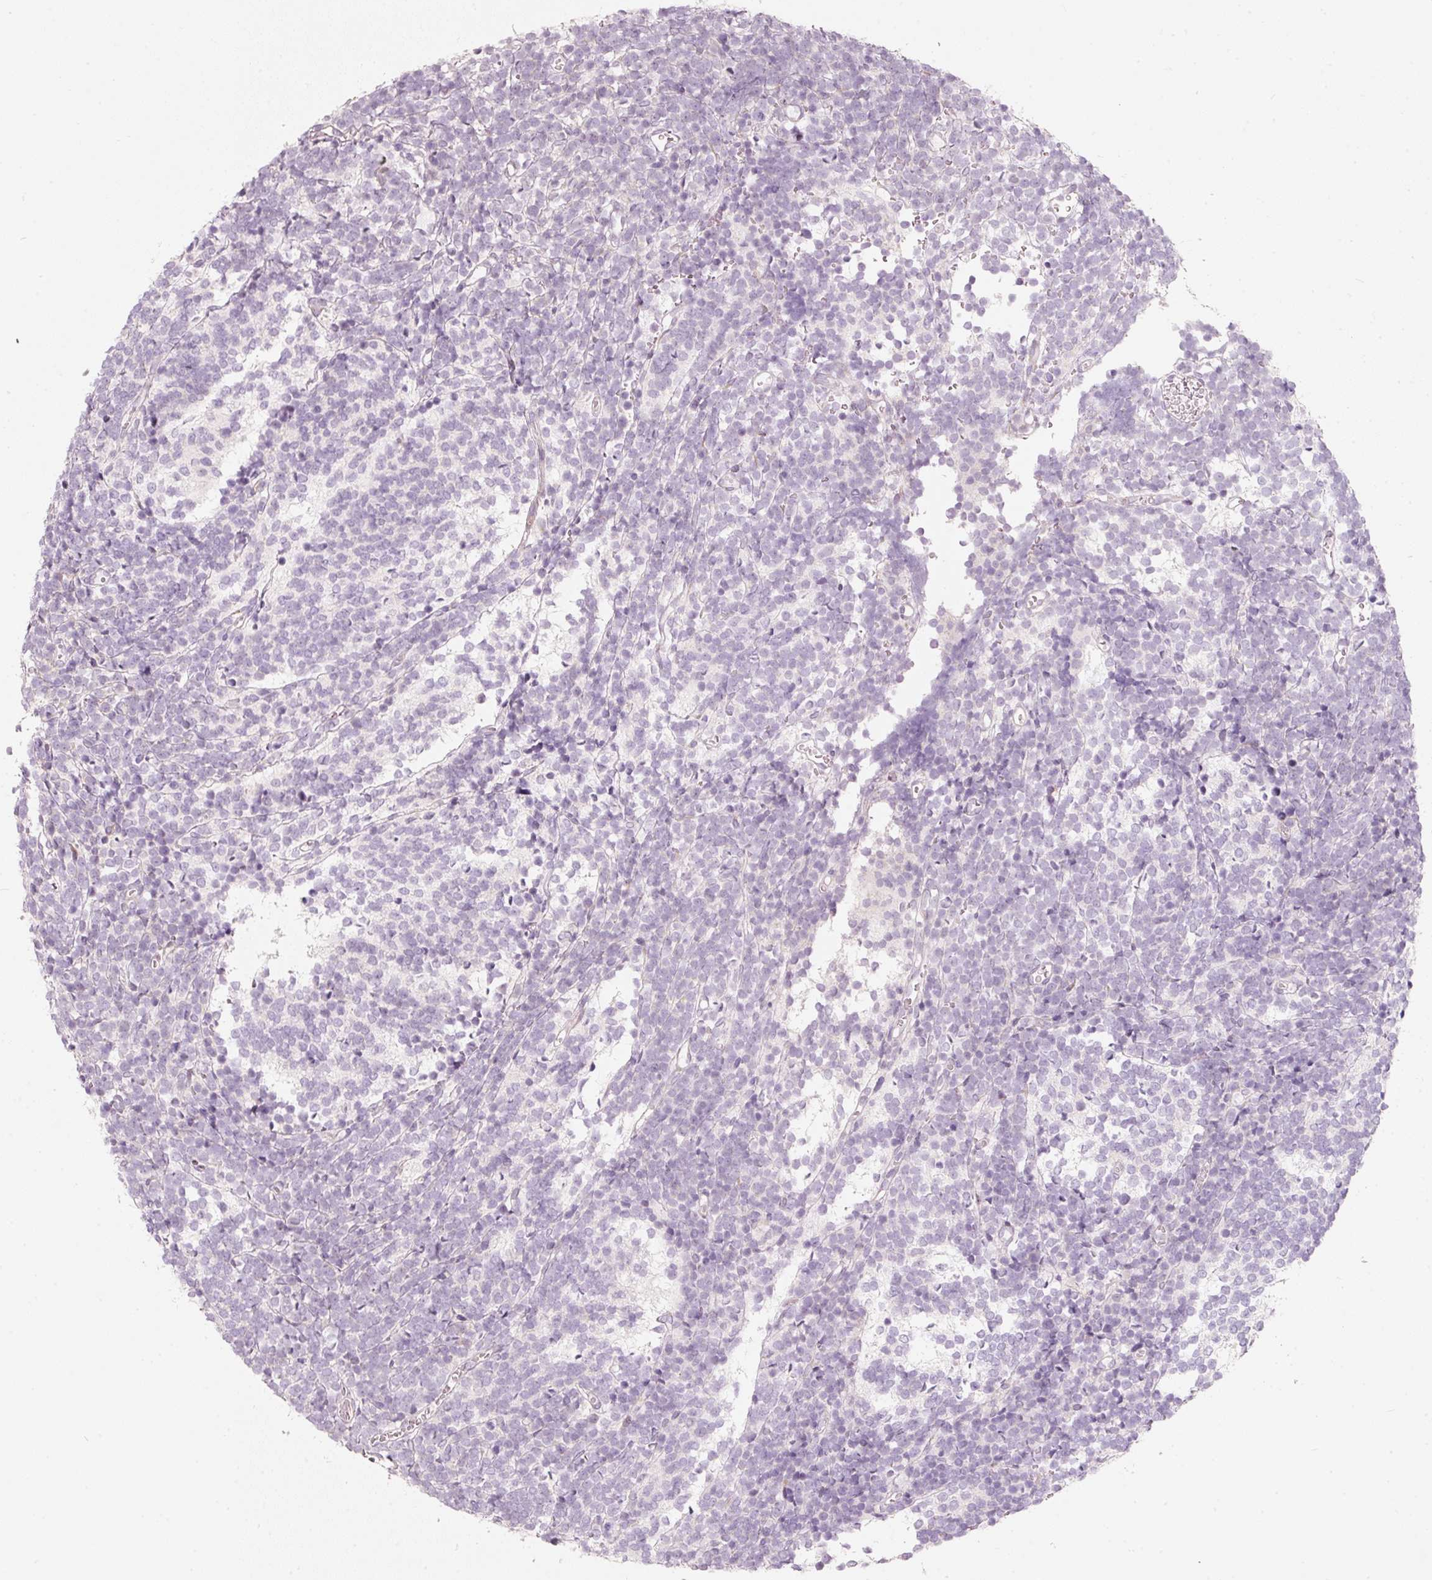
{"staining": {"intensity": "negative", "quantity": "none", "location": "none"}, "tissue": "glioma", "cell_type": "Tumor cells", "image_type": "cancer", "snomed": [{"axis": "morphology", "description": "Glioma, malignant, Low grade"}, {"axis": "topography", "description": "Brain"}], "caption": "A micrograph of human low-grade glioma (malignant) is negative for staining in tumor cells.", "gene": "SLC20A1", "patient": {"sex": "female", "age": 1}}